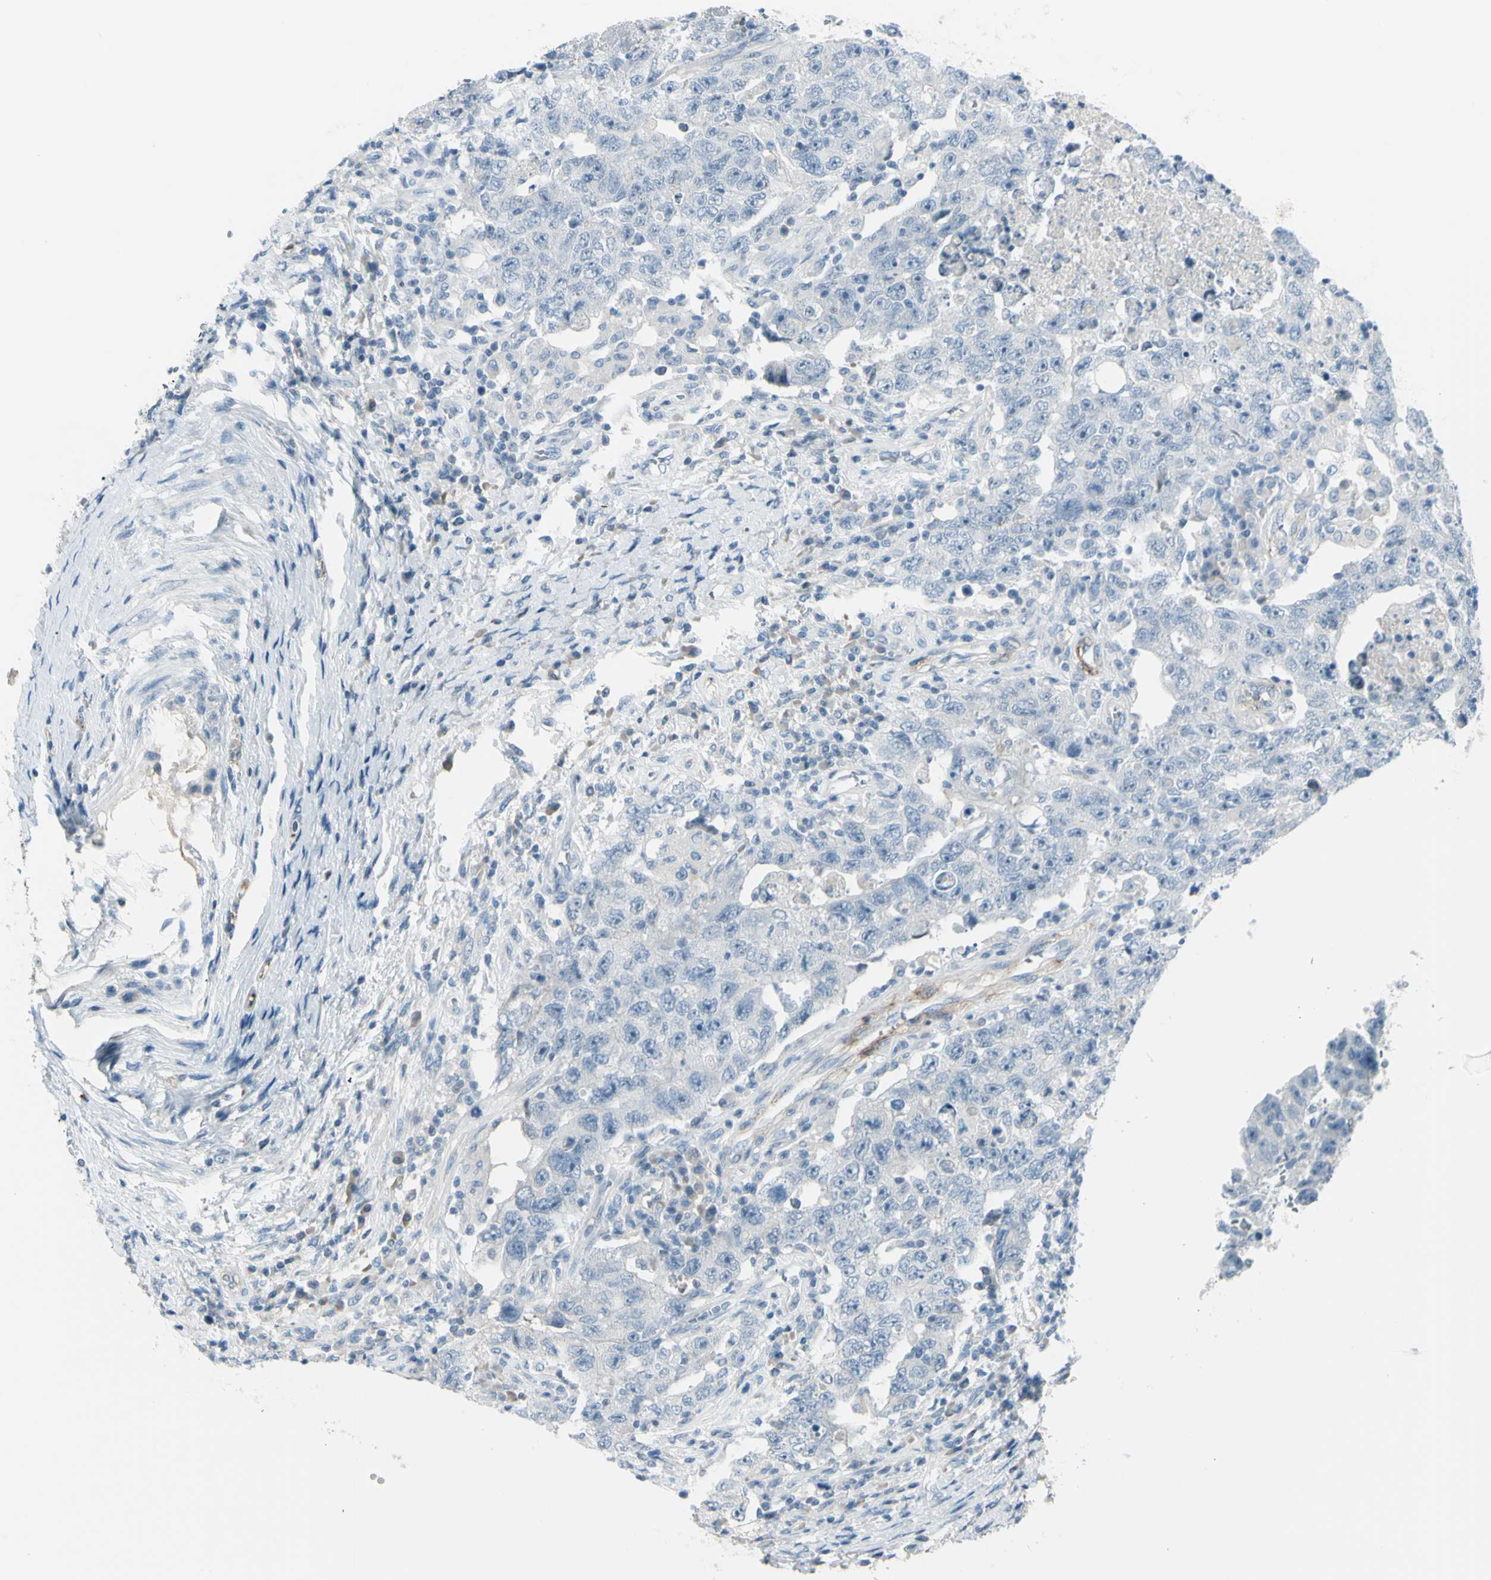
{"staining": {"intensity": "negative", "quantity": "none", "location": "none"}, "tissue": "testis cancer", "cell_type": "Tumor cells", "image_type": "cancer", "snomed": [{"axis": "morphology", "description": "Carcinoma, Embryonal, NOS"}, {"axis": "topography", "description": "Testis"}], "caption": "The micrograph exhibits no significant positivity in tumor cells of testis cancer.", "gene": "GPR34", "patient": {"sex": "male", "age": 26}}